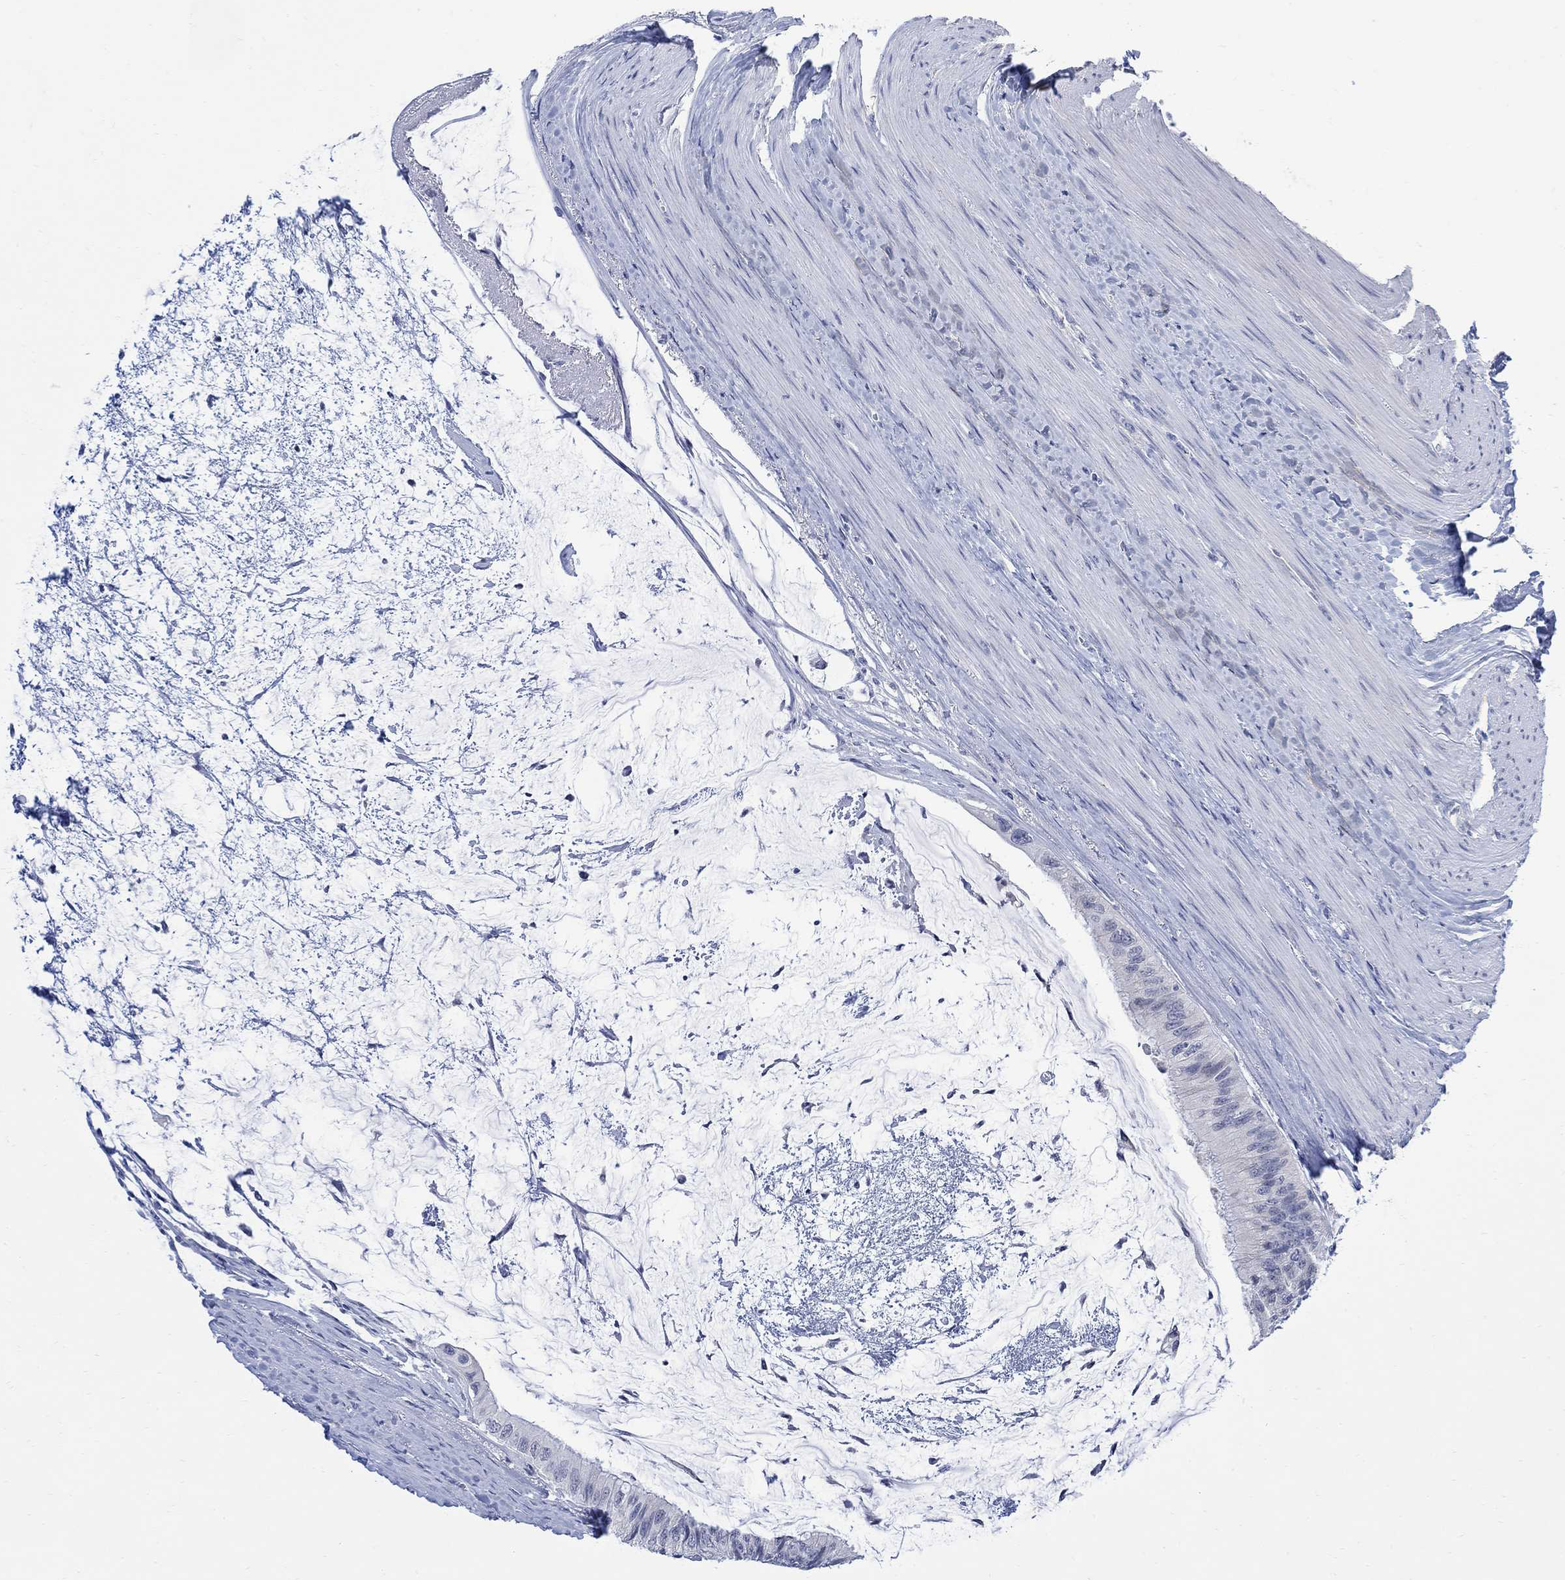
{"staining": {"intensity": "negative", "quantity": "none", "location": "none"}, "tissue": "colorectal cancer", "cell_type": "Tumor cells", "image_type": "cancer", "snomed": [{"axis": "morphology", "description": "Normal tissue, NOS"}, {"axis": "morphology", "description": "Adenocarcinoma, NOS"}, {"axis": "topography", "description": "Colon"}], "caption": "High magnification brightfield microscopy of colorectal adenocarcinoma stained with DAB (brown) and counterstained with hematoxylin (blue): tumor cells show no significant expression.", "gene": "FBP2", "patient": {"sex": "male", "age": 65}}